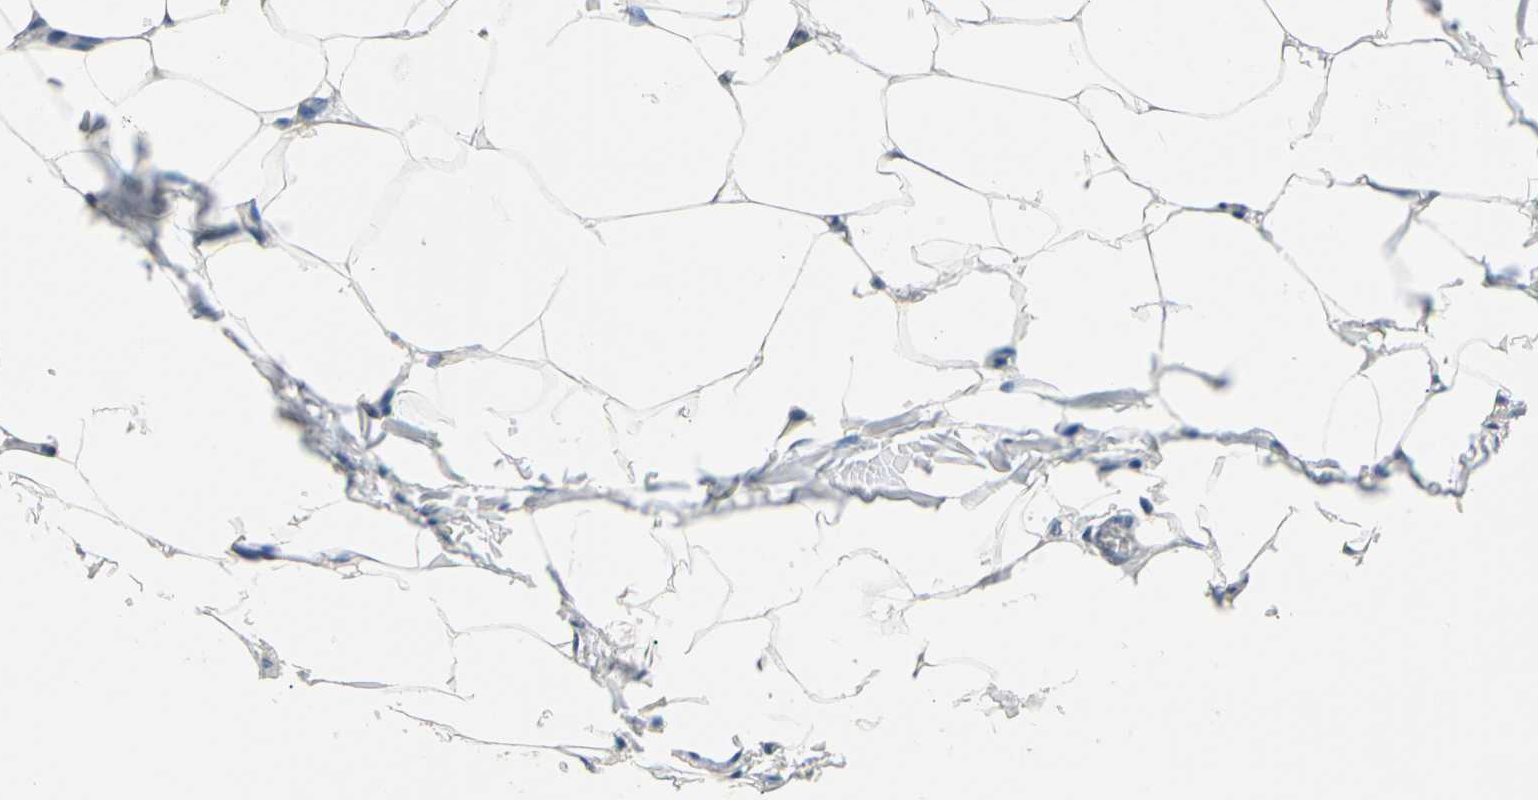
{"staining": {"intensity": "weak", "quantity": ">75%", "location": "cytoplasmic/membranous"}, "tissue": "adipose tissue", "cell_type": "Adipocytes", "image_type": "normal", "snomed": [{"axis": "morphology", "description": "Normal tissue, NOS"}, {"axis": "topography", "description": "Vascular tissue"}], "caption": "Approximately >75% of adipocytes in unremarkable adipose tissue exhibit weak cytoplasmic/membranous protein staining as visualized by brown immunohistochemical staining.", "gene": "TASOR", "patient": {"sex": "male", "age": 41}}